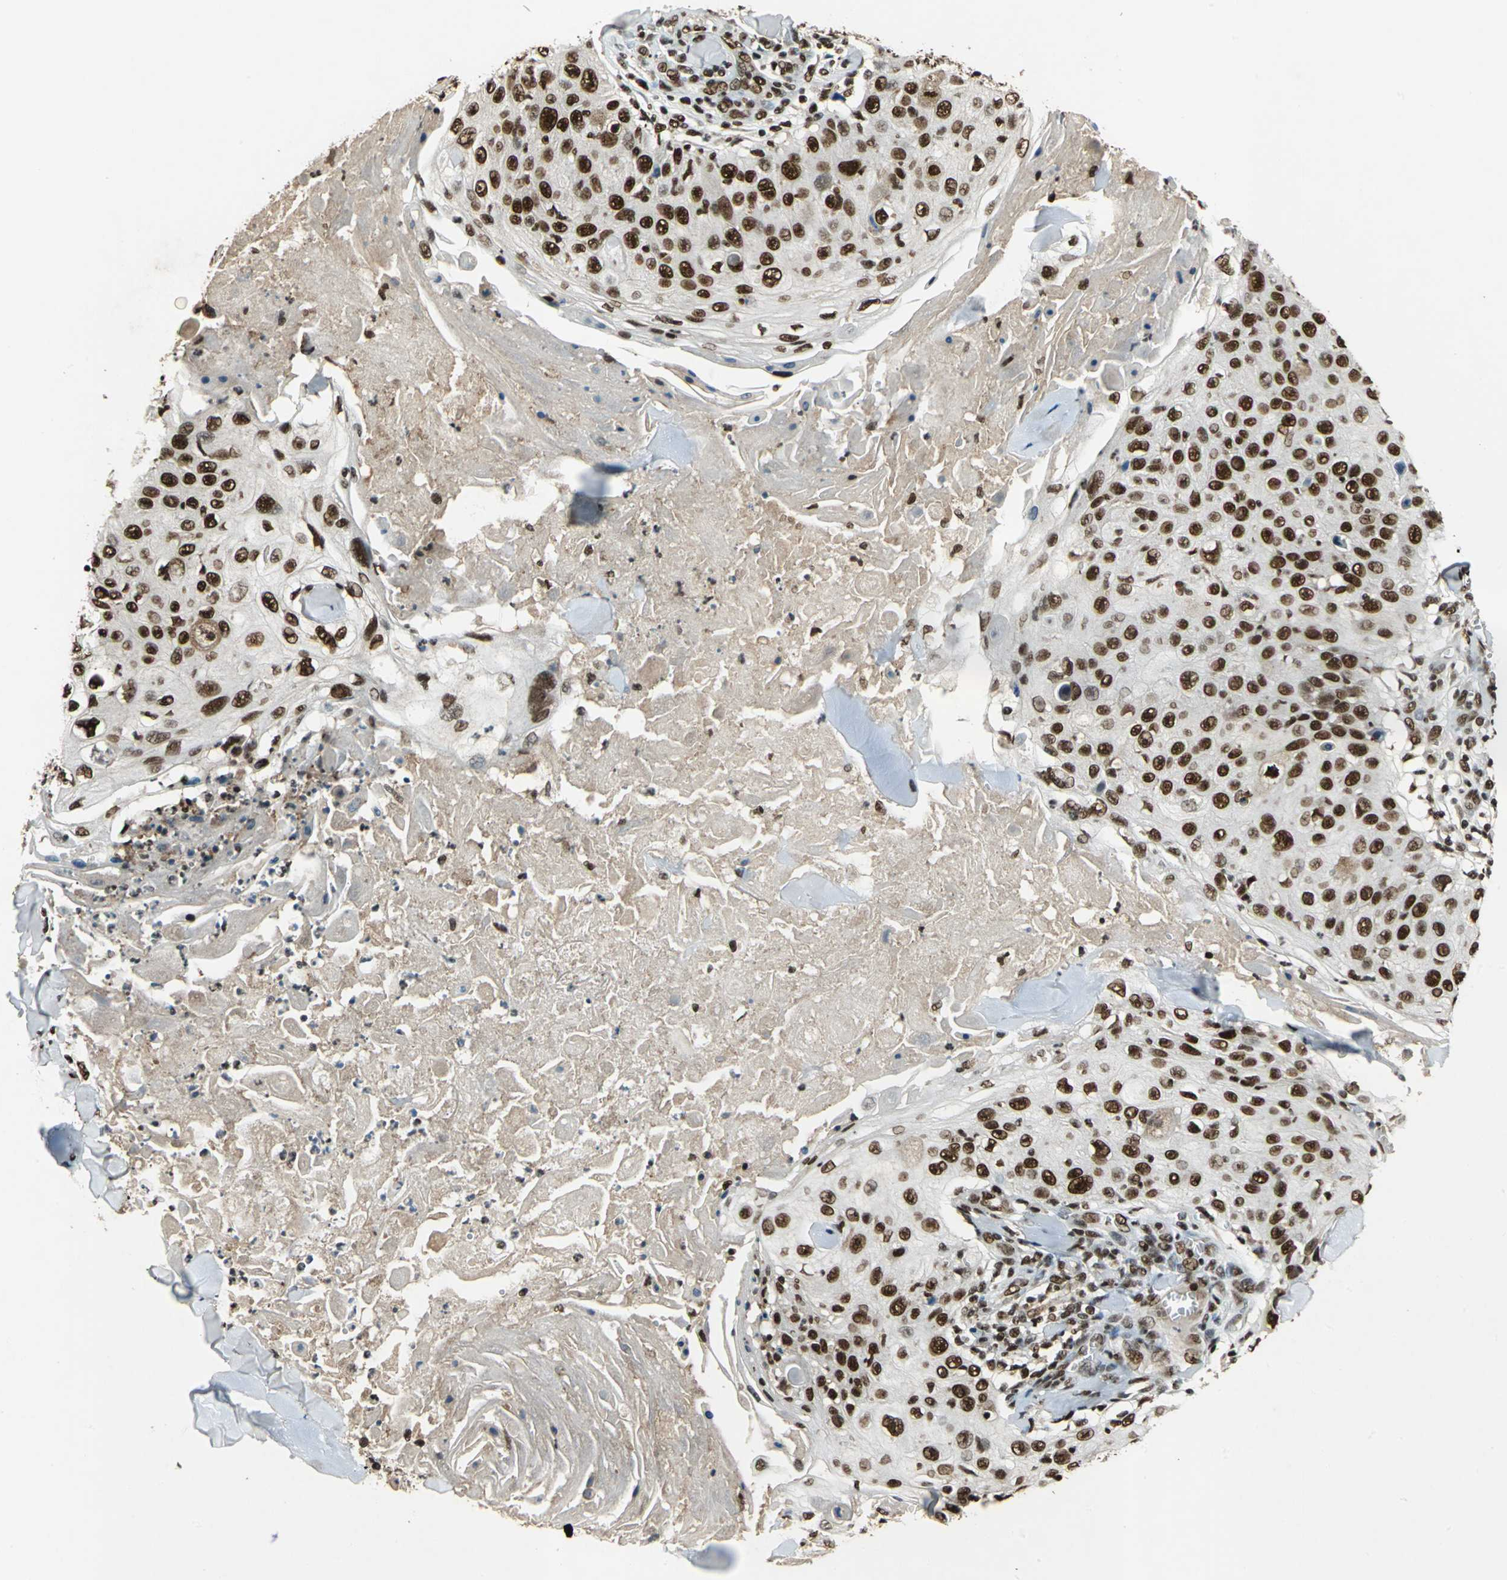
{"staining": {"intensity": "strong", "quantity": ">75%", "location": "nuclear"}, "tissue": "skin cancer", "cell_type": "Tumor cells", "image_type": "cancer", "snomed": [{"axis": "morphology", "description": "Squamous cell carcinoma, NOS"}, {"axis": "topography", "description": "Skin"}], "caption": "Brown immunohistochemical staining in skin cancer shows strong nuclear staining in approximately >75% of tumor cells. Ihc stains the protein in brown and the nuclei are stained blue.", "gene": "MTA2", "patient": {"sex": "male", "age": 86}}